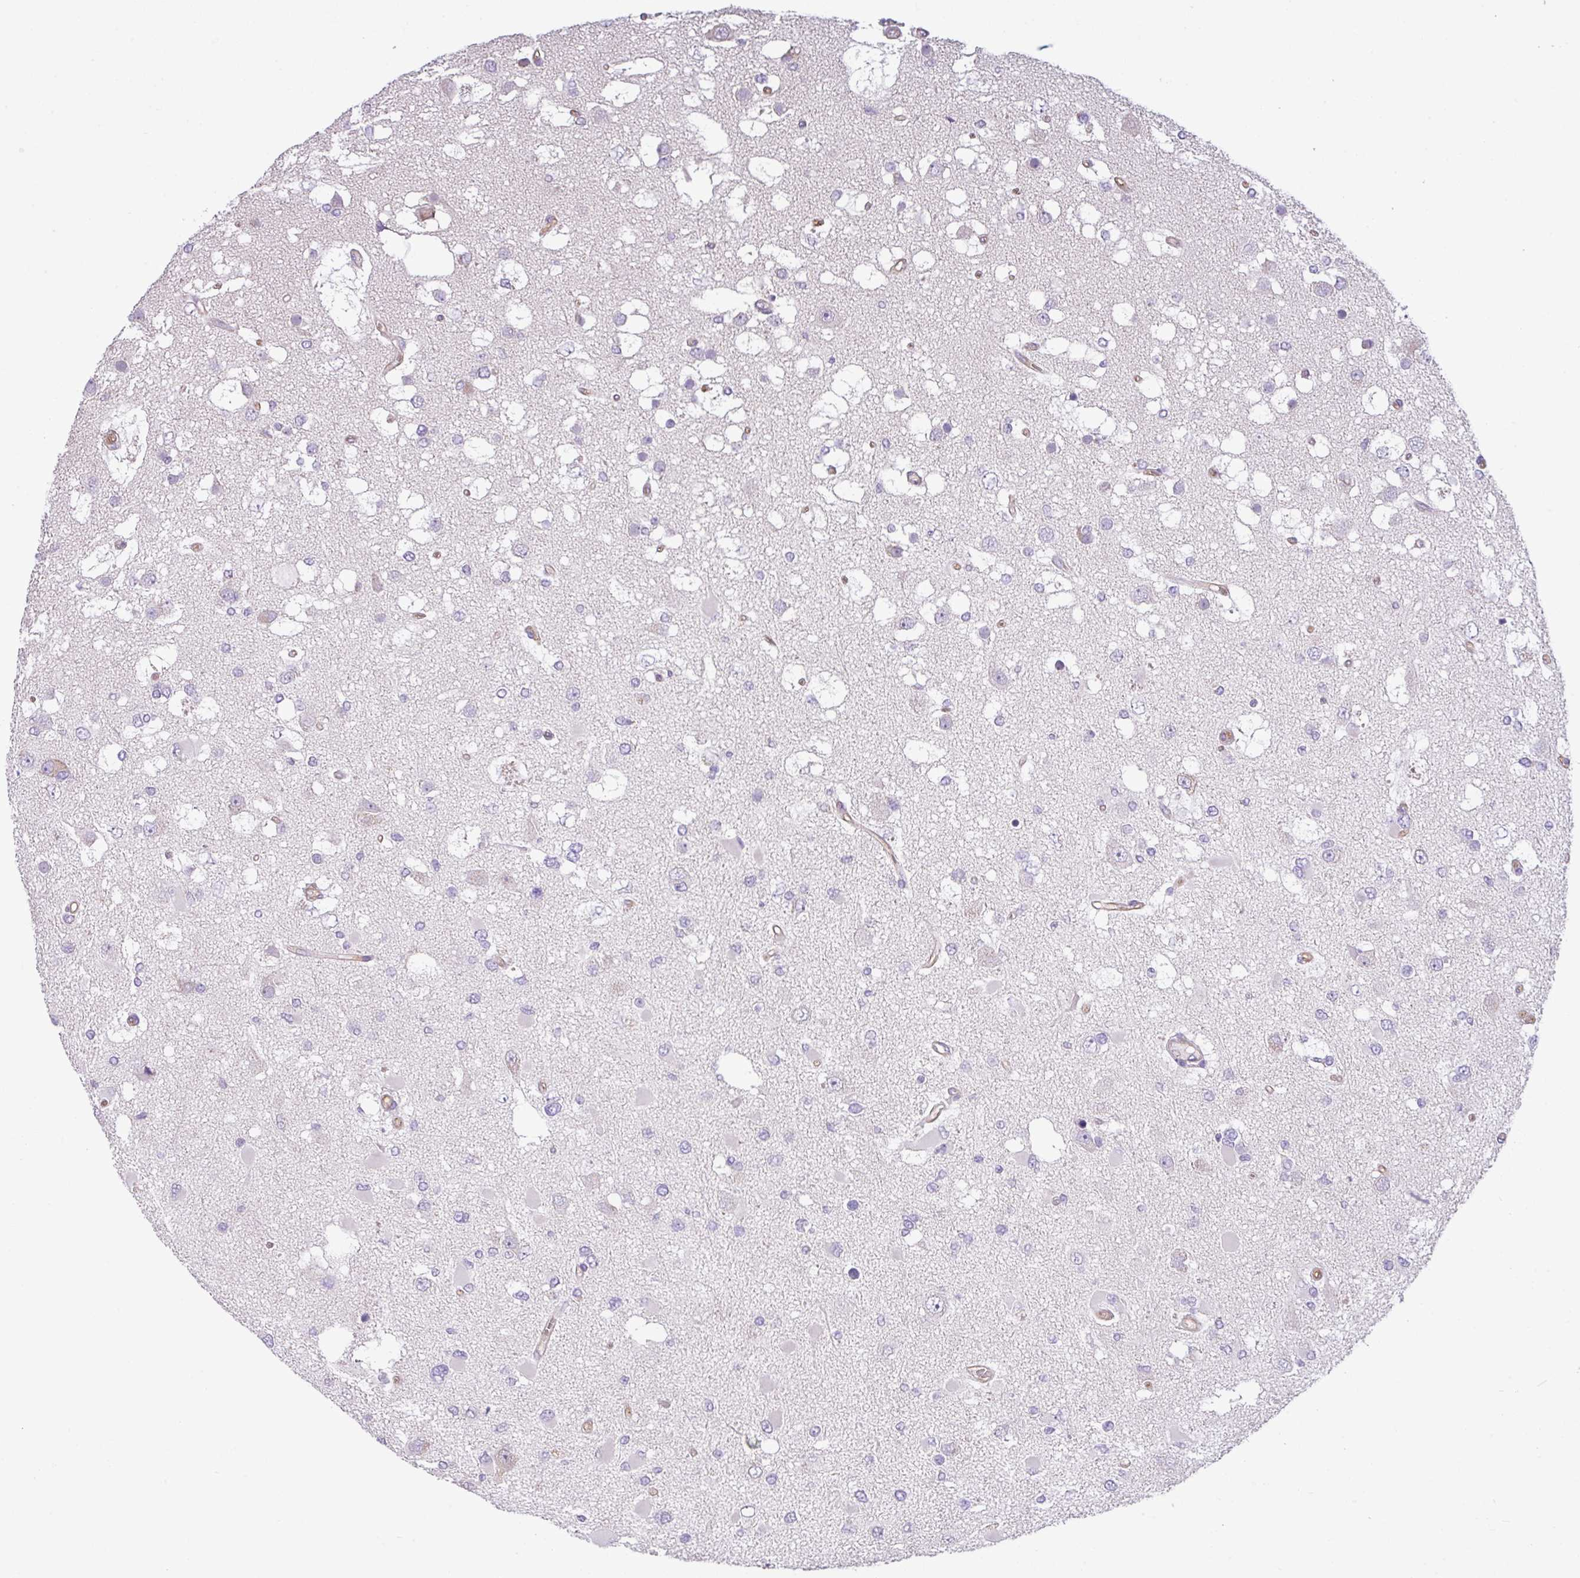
{"staining": {"intensity": "negative", "quantity": "none", "location": "none"}, "tissue": "glioma", "cell_type": "Tumor cells", "image_type": "cancer", "snomed": [{"axis": "morphology", "description": "Glioma, malignant, High grade"}, {"axis": "topography", "description": "Brain"}], "caption": "Glioma stained for a protein using immunohistochemistry shows no staining tumor cells.", "gene": "SLC23A2", "patient": {"sex": "male", "age": 53}}